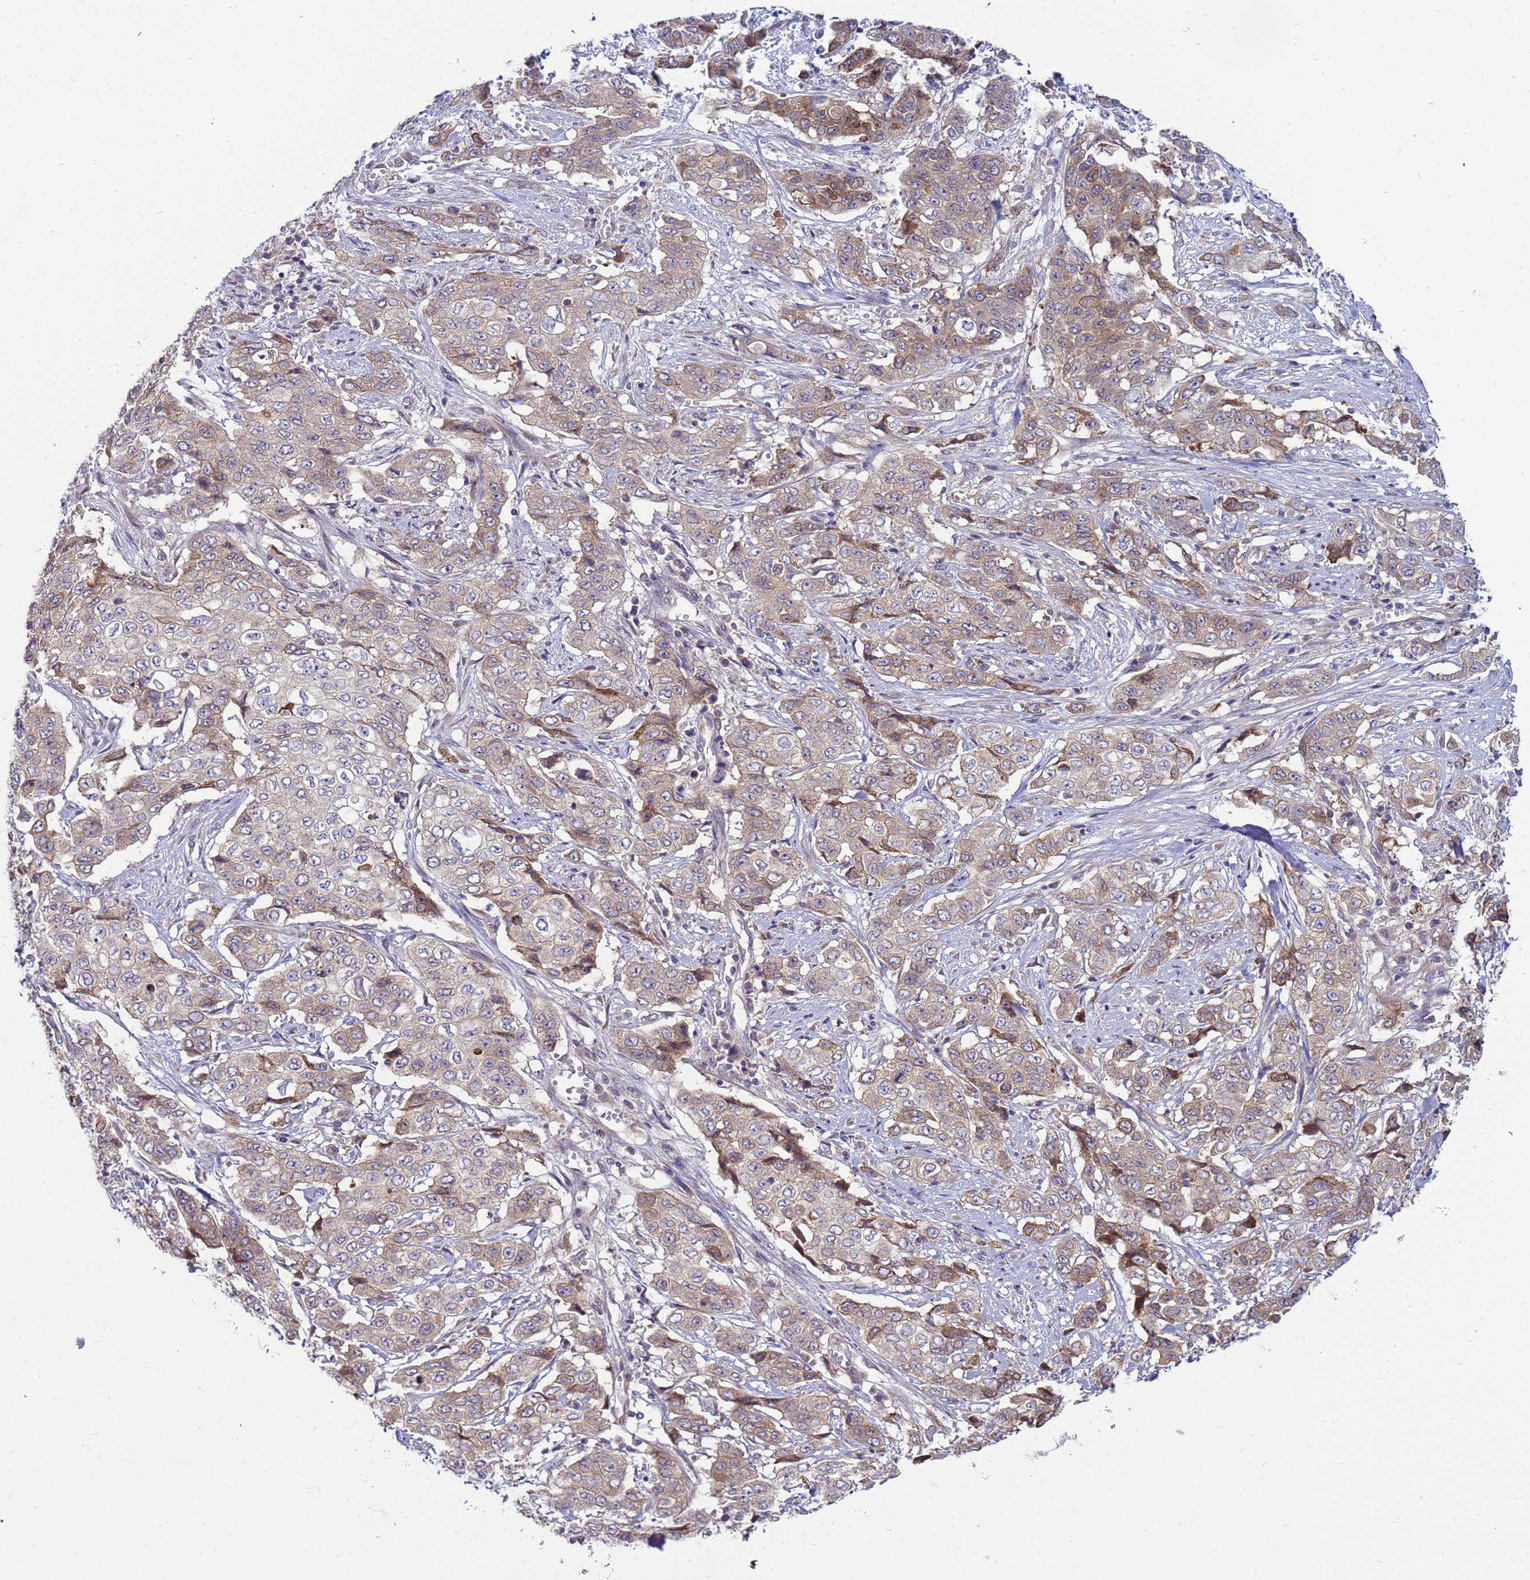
{"staining": {"intensity": "moderate", "quantity": "25%-75%", "location": "cytoplasmic/membranous"}, "tissue": "stomach cancer", "cell_type": "Tumor cells", "image_type": "cancer", "snomed": [{"axis": "morphology", "description": "Adenocarcinoma, NOS"}, {"axis": "topography", "description": "Stomach, upper"}], "caption": "High-magnification brightfield microscopy of stomach cancer stained with DAB (brown) and counterstained with hematoxylin (blue). tumor cells exhibit moderate cytoplasmic/membranous staining is present in about25%-75% of cells. Using DAB (3,3'-diaminobenzidine) (brown) and hematoxylin (blue) stains, captured at high magnification using brightfield microscopy.", "gene": "MON1B", "patient": {"sex": "male", "age": 62}}